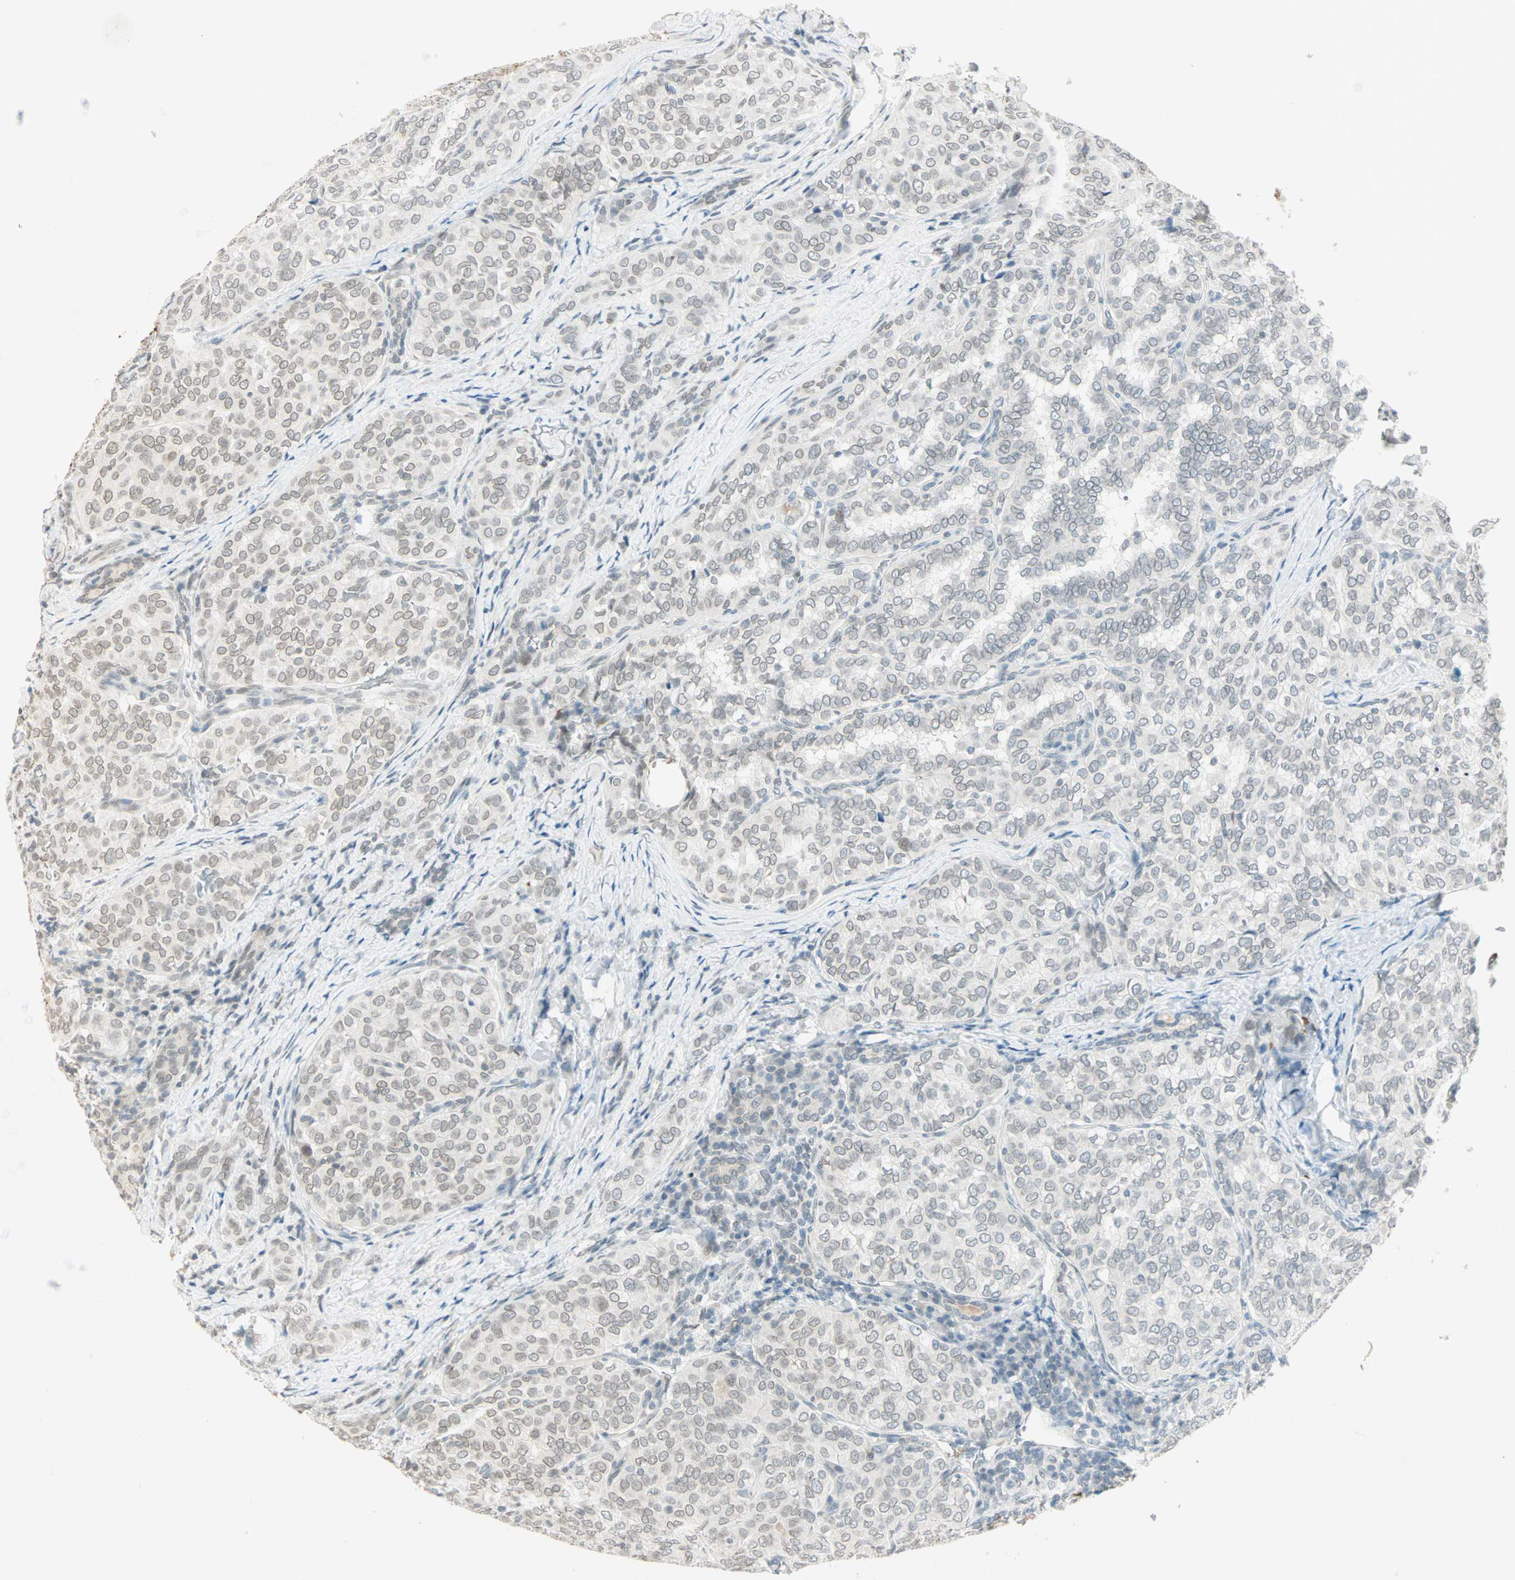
{"staining": {"intensity": "negative", "quantity": "none", "location": "none"}, "tissue": "thyroid cancer", "cell_type": "Tumor cells", "image_type": "cancer", "snomed": [{"axis": "morphology", "description": "Normal tissue, NOS"}, {"axis": "morphology", "description": "Papillary adenocarcinoma, NOS"}, {"axis": "topography", "description": "Thyroid gland"}], "caption": "The micrograph exhibits no staining of tumor cells in thyroid cancer.", "gene": "BCAN", "patient": {"sex": "female", "age": 30}}